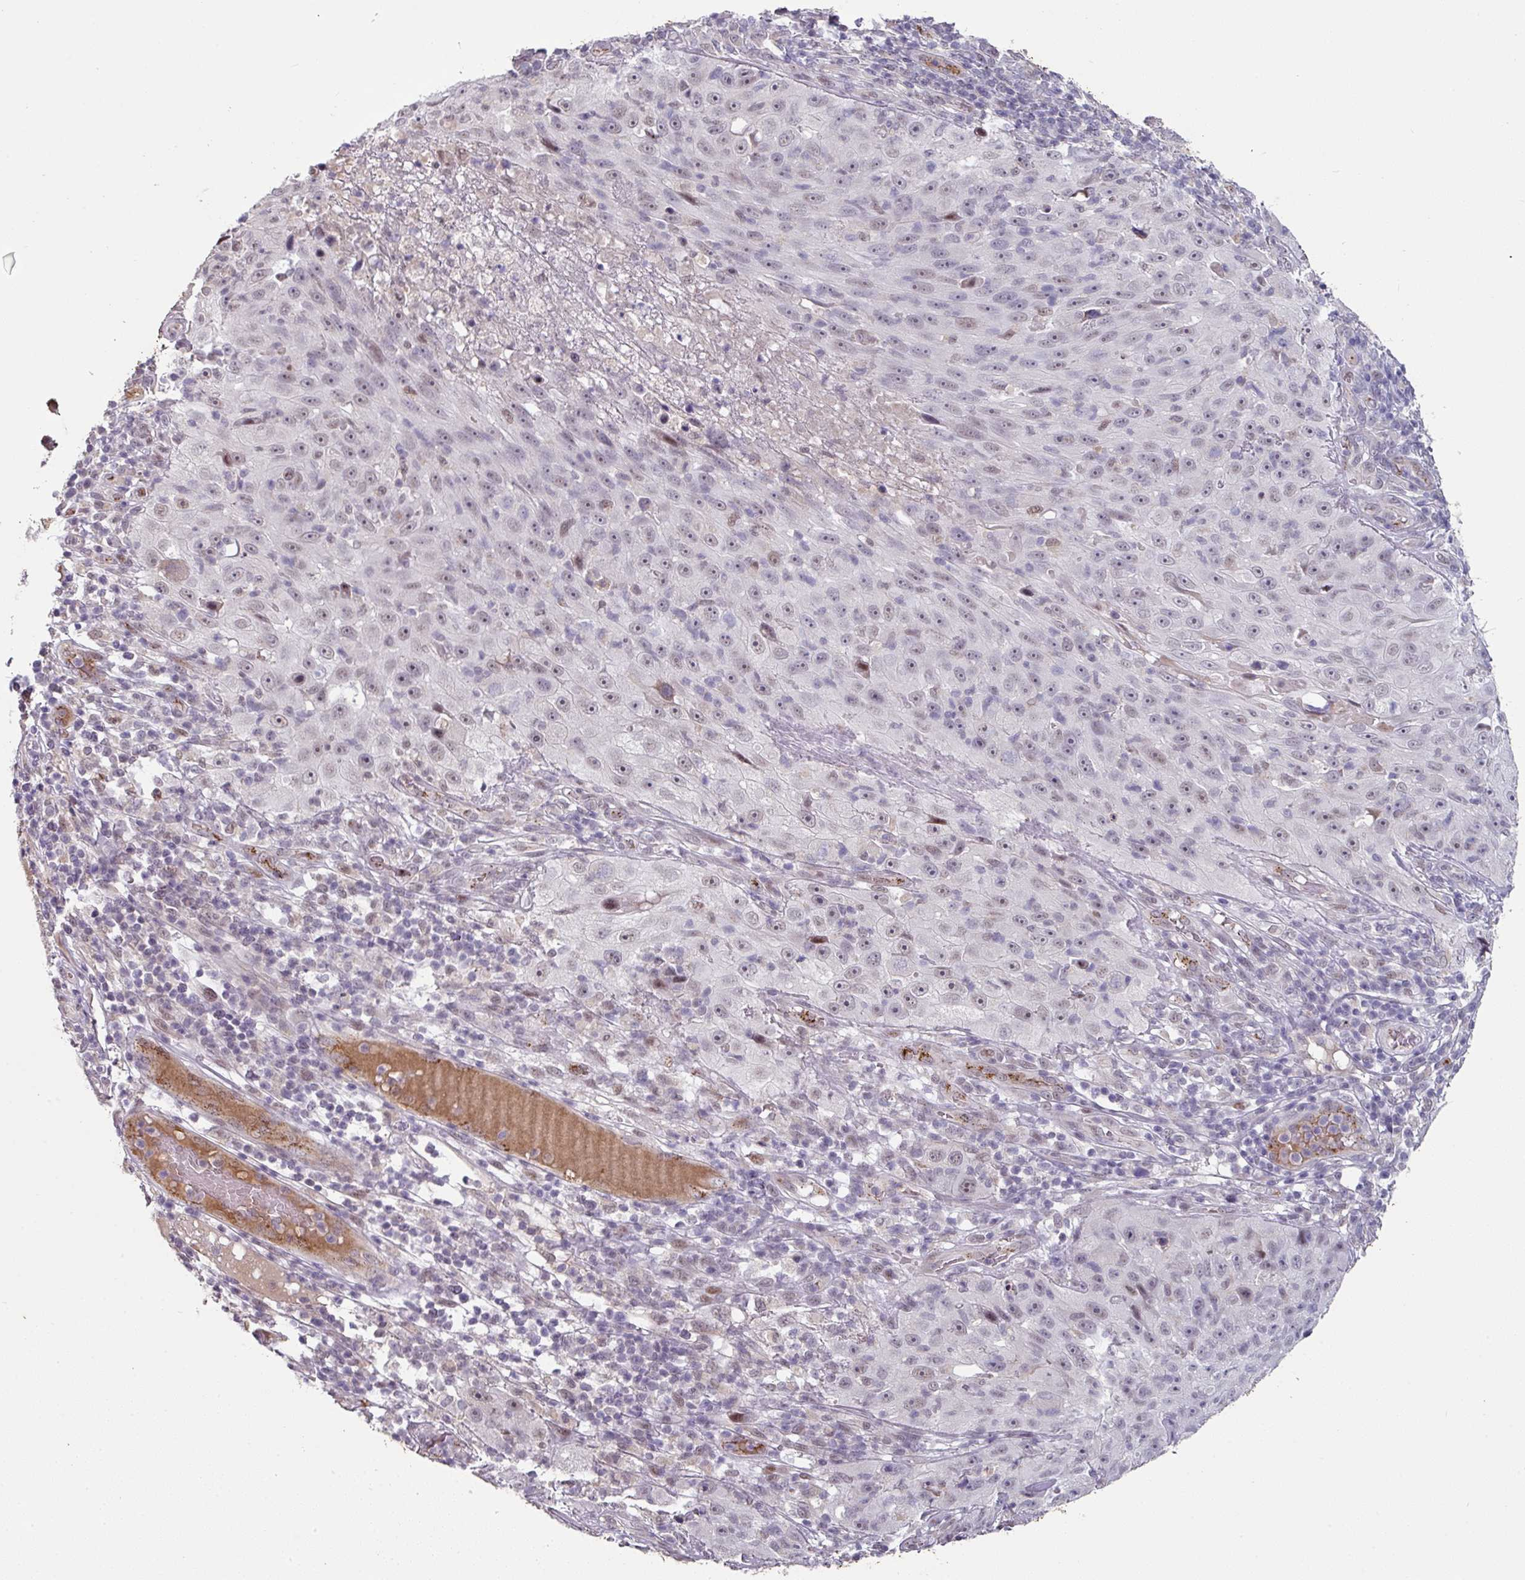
{"staining": {"intensity": "moderate", "quantity": "<25%", "location": "nuclear"}, "tissue": "skin cancer", "cell_type": "Tumor cells", "image_type": "cancer", "snomed": [{"axis": "morphology", "description": "Squamous cell carcinoma, NOS"}, {"axis": "topography", "description": "Skin"}], "caption": "Immunohistochemical staining of human skin cancer (squamous cell carcinoma) reveals low levels of moderate nuclear expression in about <25% of tumor cells.", "gene": "SIDT2", "patient": {"sex": "female", "age": 87}}